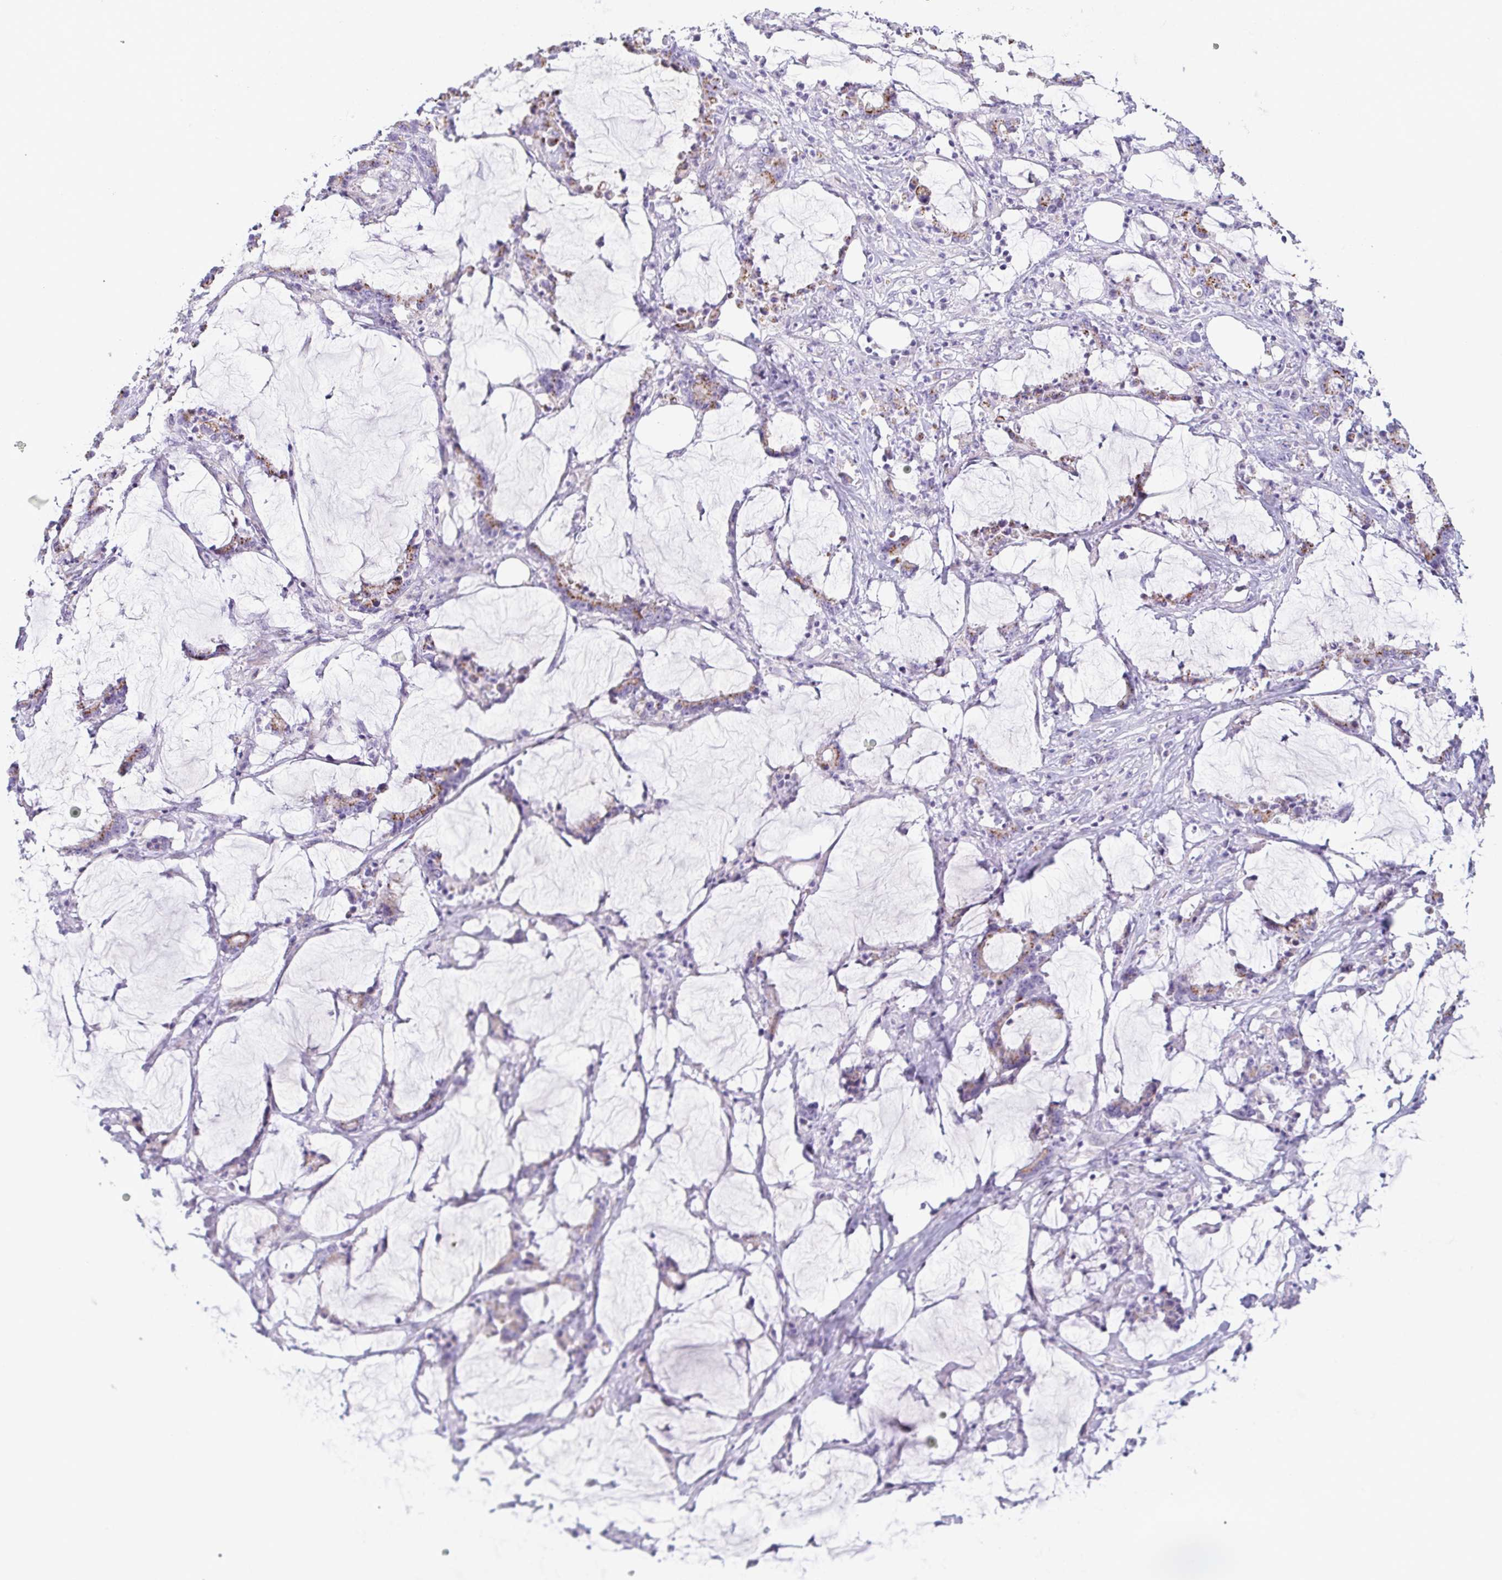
{"staining": {"intensity": "moderate", "quantity": ">75%", "location": "cytoplasmic/membranous"}, "tissue": "stomach cancer", "cell_type": "Tumor cells", "image_type": "cancer", "snomed": [{"axis": "morphology", "description": "Adenocarcinoma, NOS"}, {"axis": "topography", "description": "Stomach, upper"}], "caption": "Immunohistochemical staining of adenocarcinoma (stomach) reveals medium levels of moderate cytoplasmic/membranous protein positivity in approximately >75% of tumor cells.", "gene": "LDLRAD1", "patient": {"sex": "male", "age": 68}}